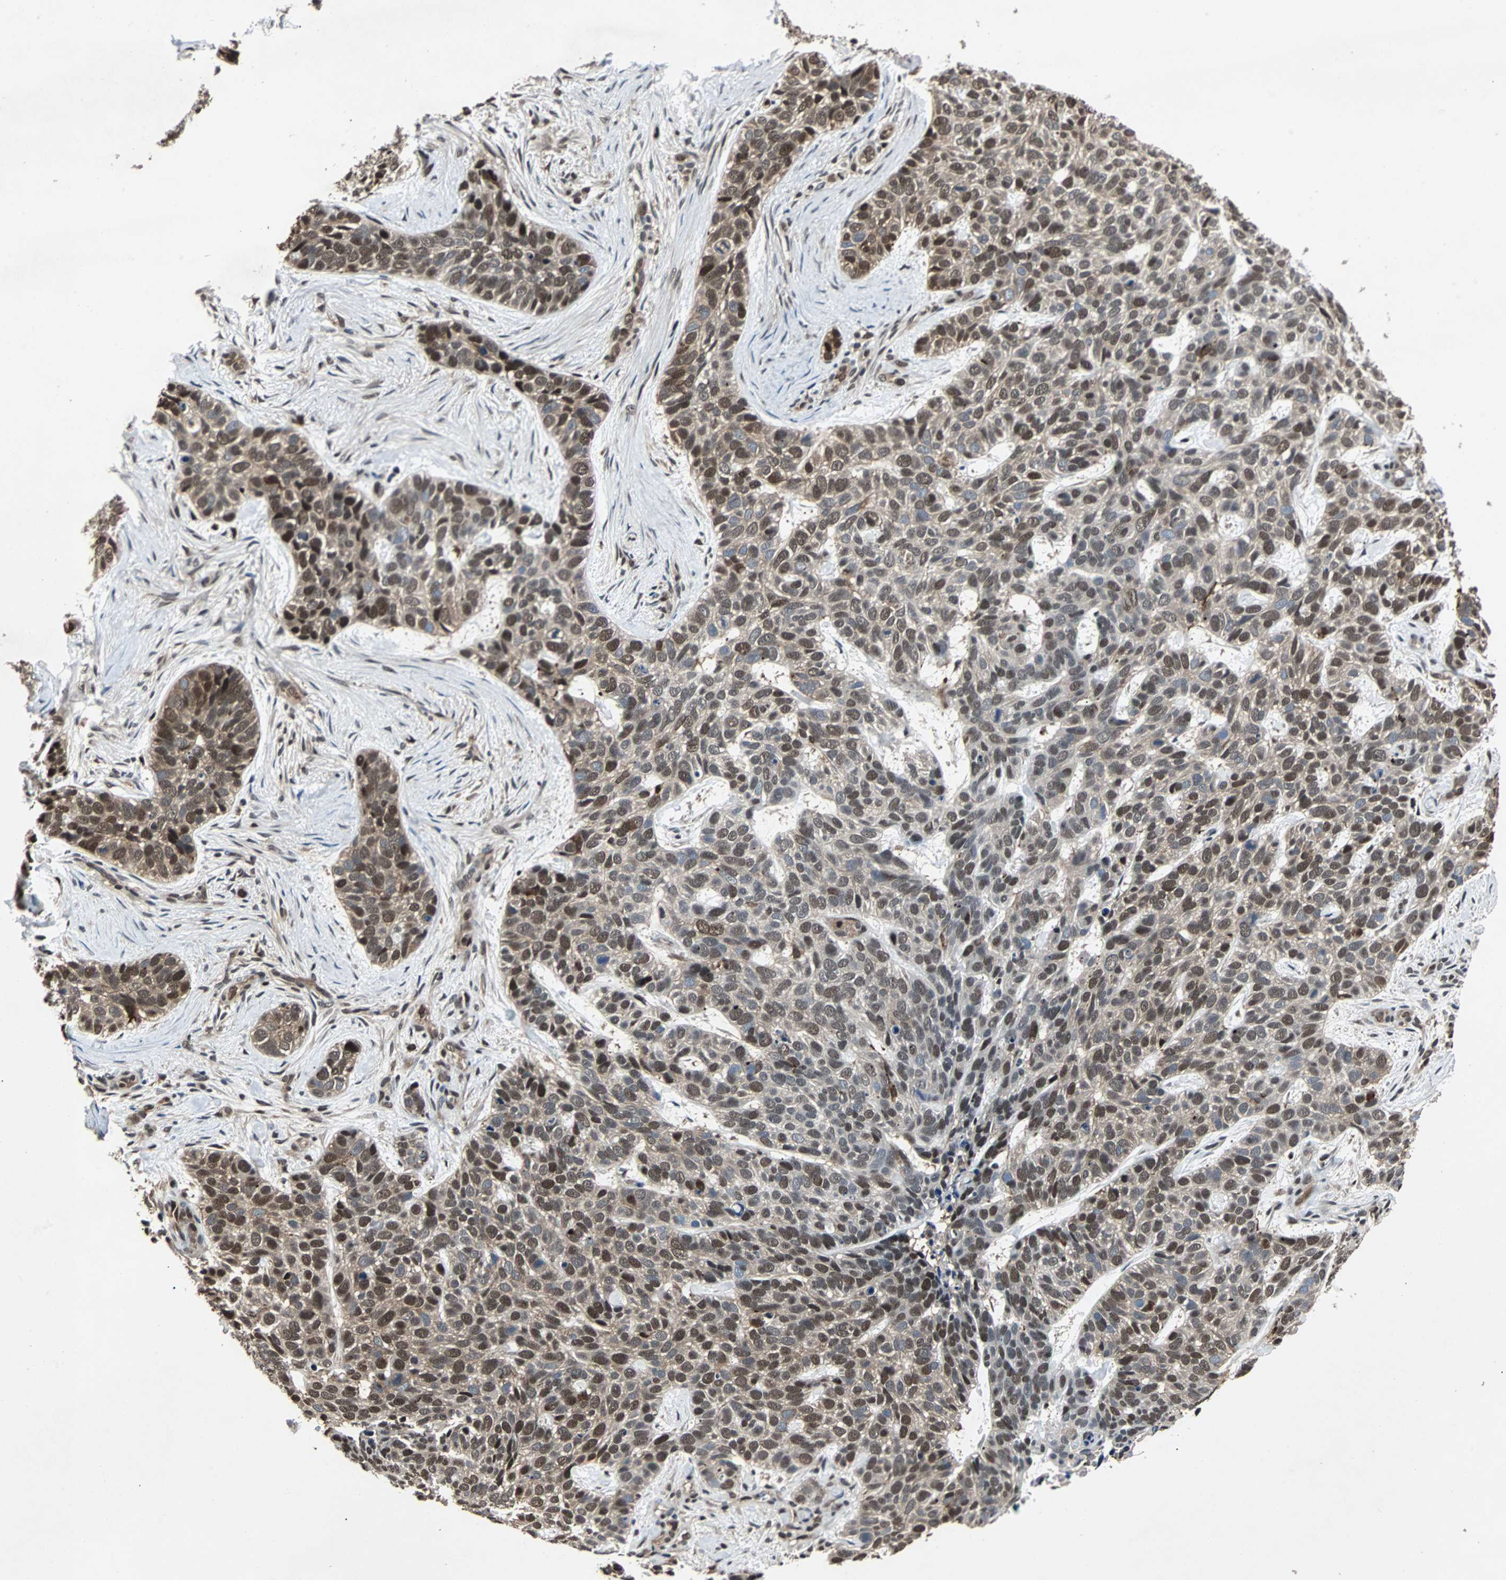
{"staining": {"intensity": "moderate", "quantity": ">75%", "location": "cytoplasmic/membranous,nuclear"}, "tissue": "skin cancer", "cell_type": "Tumor cells", "image_type": "cancer", "snomed": [{"axis": "morphology", "description": "Basal cell carcinoma"}, {"axis": "topography", "description": "Skin"}], "caption": "Skin cancer (basal cell carcinoma) was stained to show a protein in brown. There is medium levels of moderate cytoplasmic/membranous and nuclear staining in about >75% of tumor cells.", "gene": "ACLY", "patient": {"sex": "male", "age": 87}}